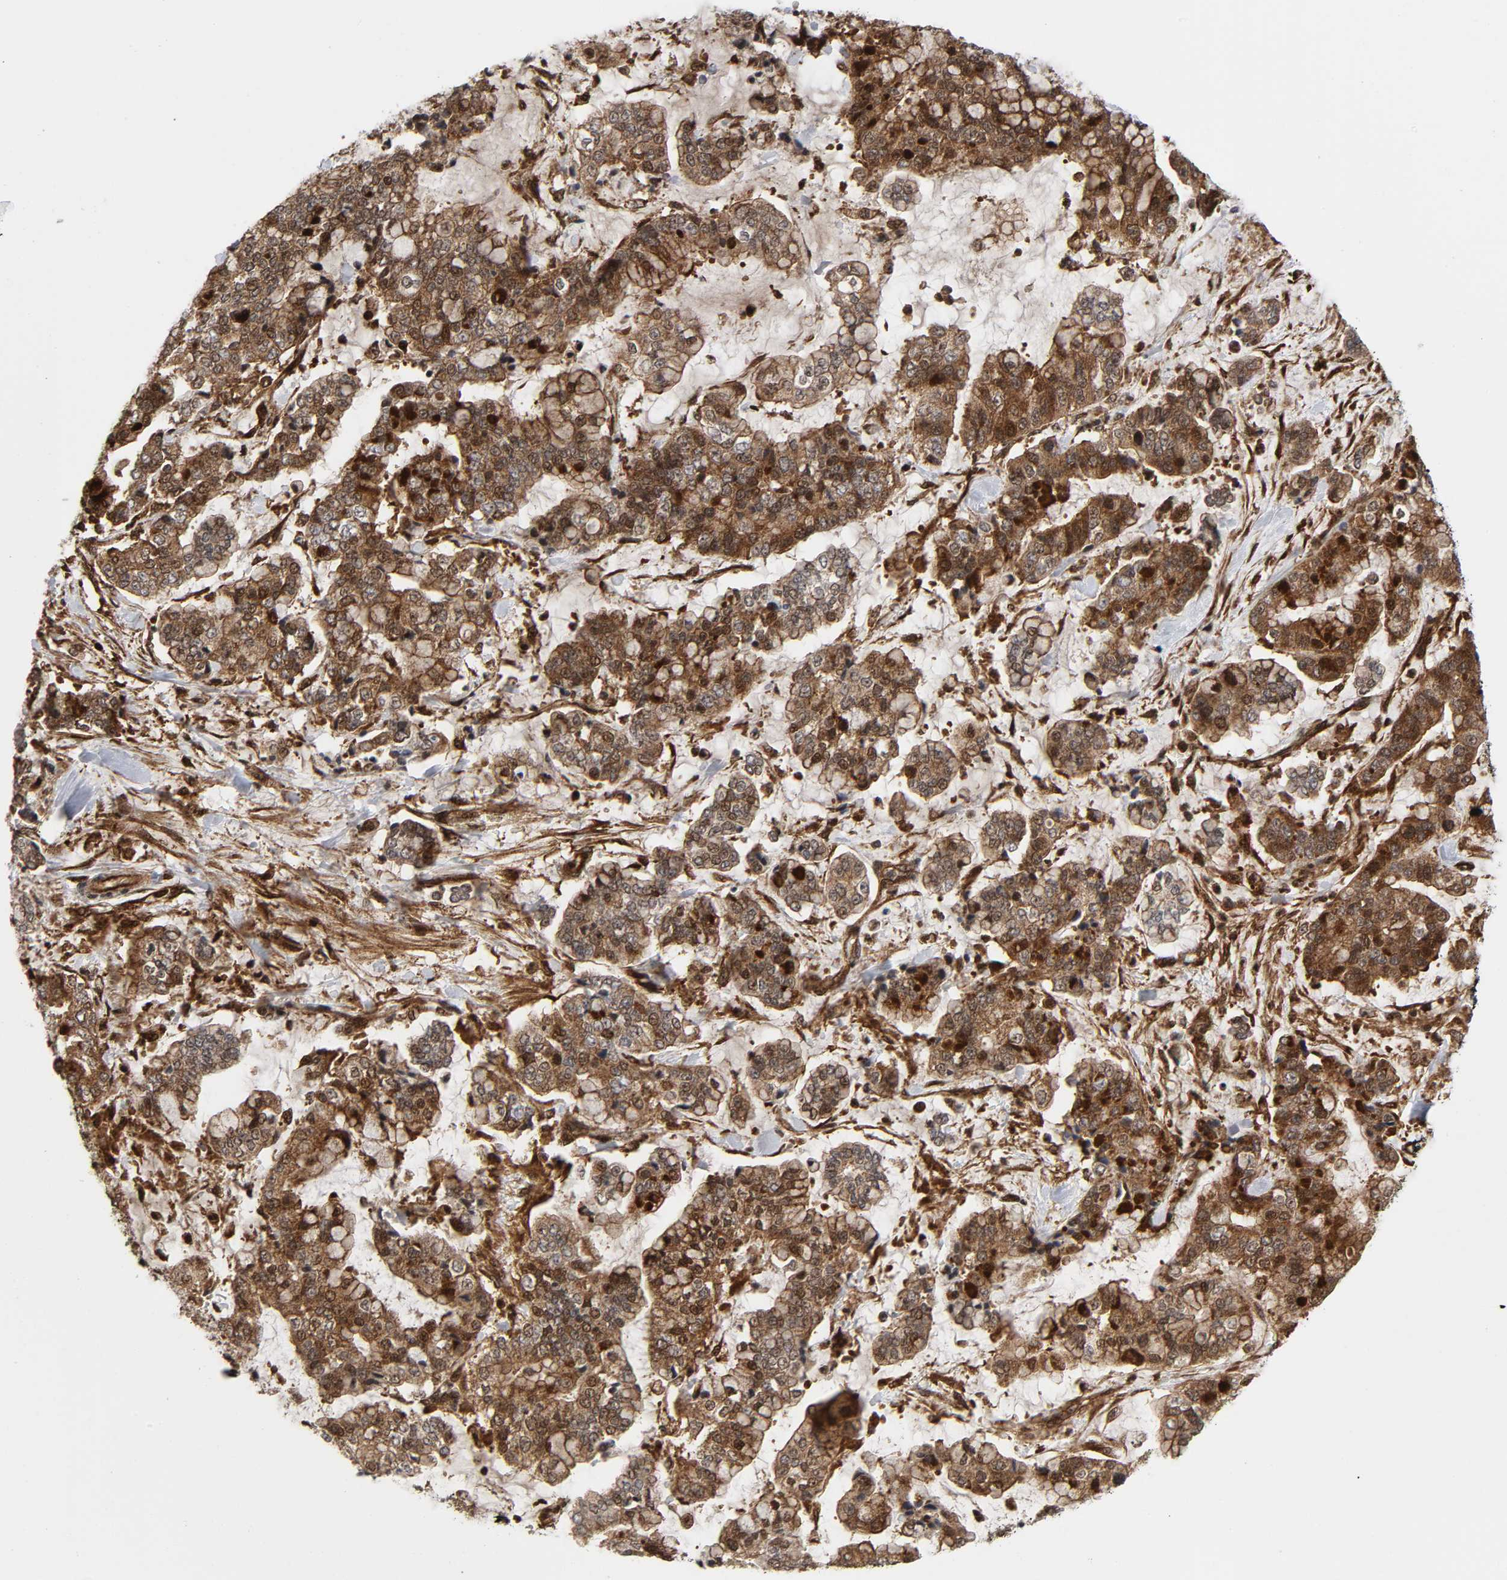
{"staining": {"intensity": "moderate", "quantity": ">75%", "location": "cytoplasmic/membranous"}, "tissue": "stomach cancer", "cell_type": "Tumor cells", "image_type": "cancer", "snomed": [{"axis": "morphology", "description": "Normal tissue, NOS"}, {"axis": "morphology", "description": "Adenocarcinoma, NOS"}, {"axis": "topography", "description": "Stomach, upper"}, {"axis": "topography", "description": "Stomach"}], "caption": "High-power microscopy captured an IHC histopathology image of stomach cancer, revealing moderate cytoplasmic/membranous positivity in about >75% of tumor cells. The staining is performed using DAB (3,3'-diaminobenzidine) brown chromogen to label protein expression. The nuclei are counter-stained blue using hematoxylin.", "gene": "MAPK1", "patient": {"sex": "male", "age": 76}}